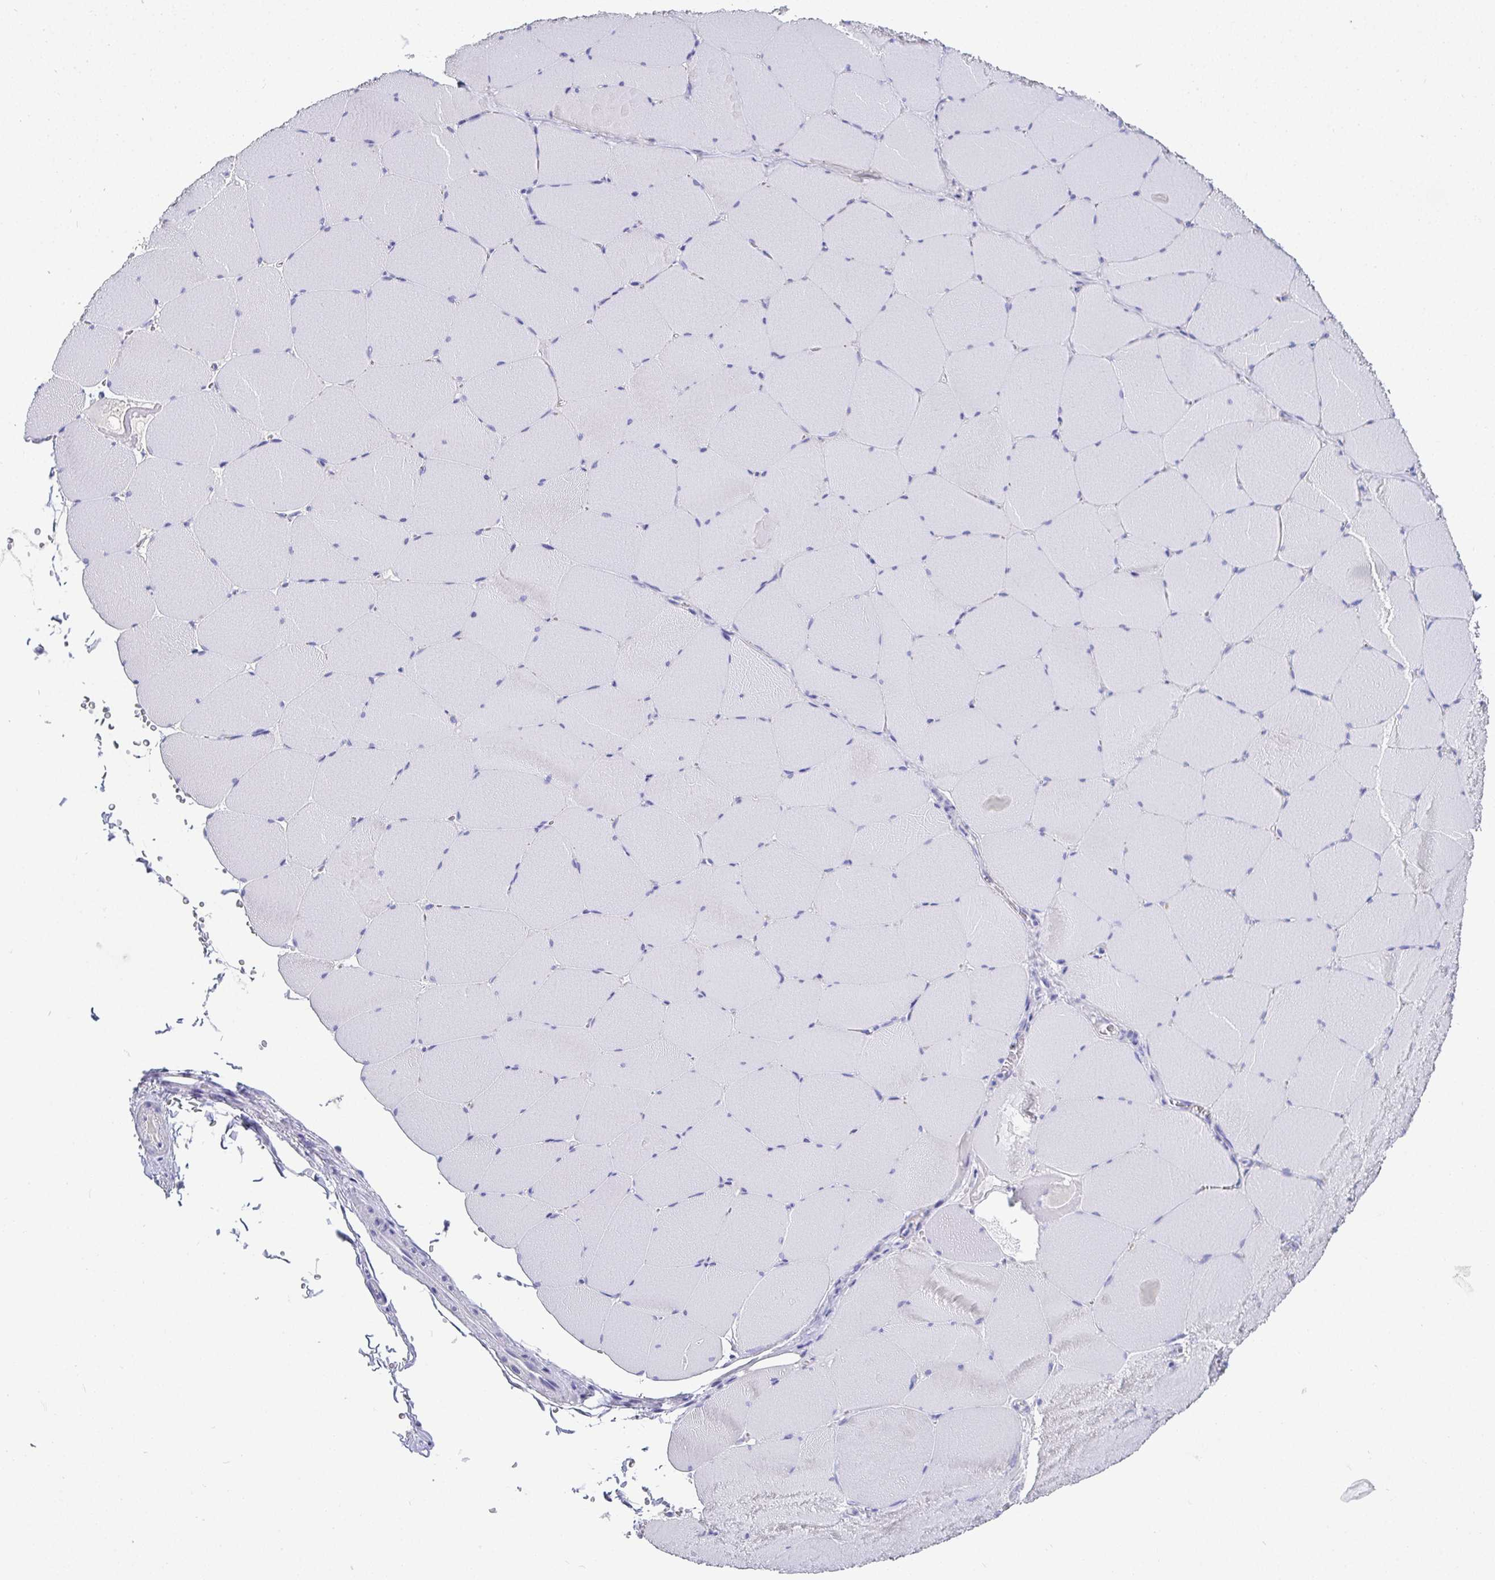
{"staining": {"intensity": "negative", "quantity": "none", "location": "none"}, "tissue": "skeletal muscle", "cell_type": "Myocytes", "image_type": "normal", "snomed": [{"axis": "morphology", "description": "Normal tissue, NOS"}, {"axis": "topography", "description": "Skeletal muscle"}, {"axis": "topography", "description": "Head-Neck"}], "caption": "Micrograph shows no significant protein staining in myocytes of benign skeletal muscle.", "gene": "TMEM241", "patient": {"sex": "male", "age": 66}}